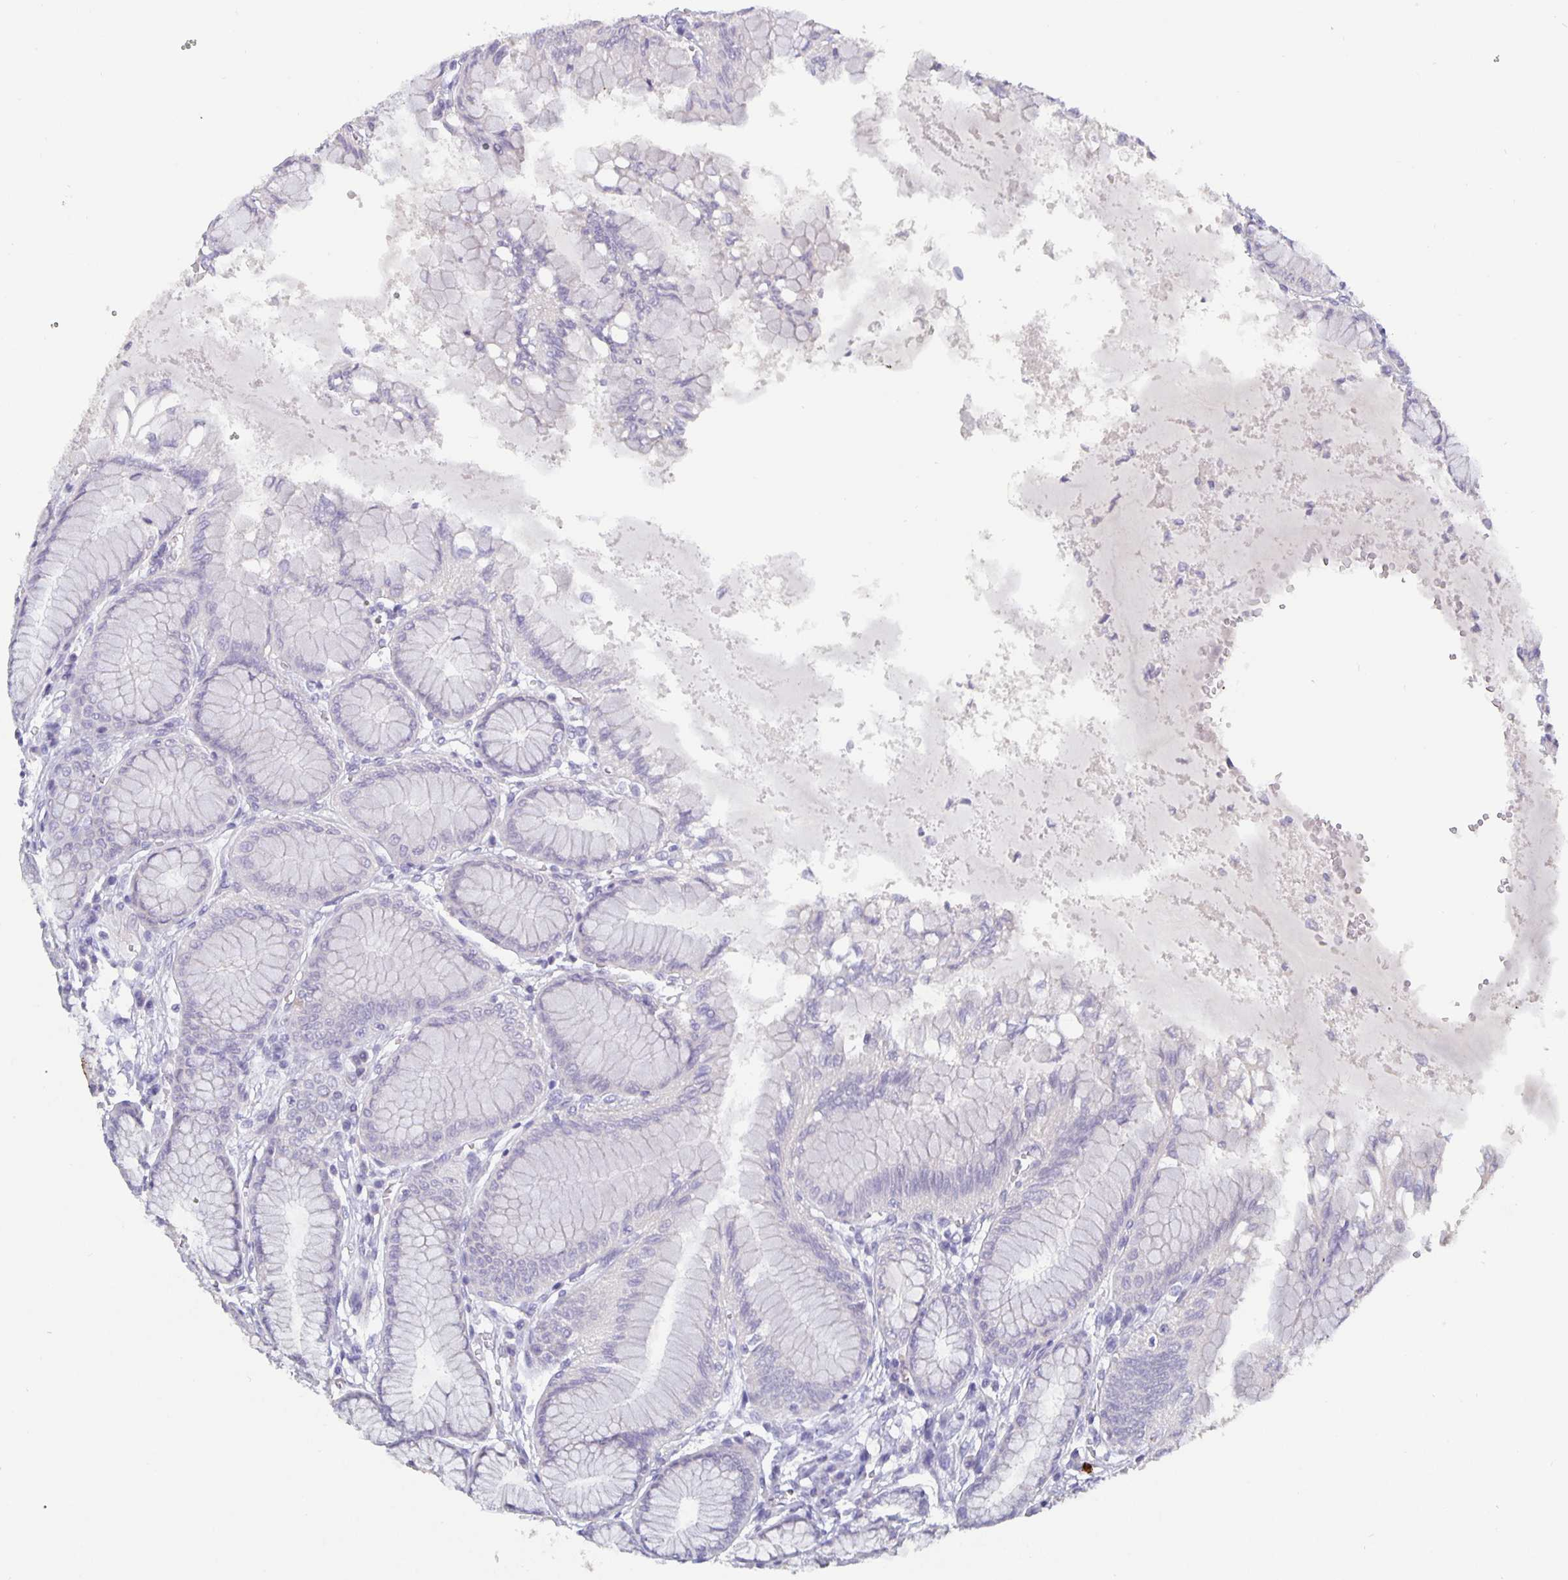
{"staining": {"intensity": "strong", "quantity": "<25%", "location": "cytoplasmic/membranous"}, "tissue": "stomach", "cell_type": "Glandular cells", "image_type": "normal", "snomed": [{"axis": "morphology", "description": "Normal tissue, NOS"}, {"axis": "topography", "description": "Stomach"}, {"axis": "topography", "description": "Stomach, lower"}], "caption": "Stomach stained for a protein demonstrates strong cytoplasmic/membranous positivity in glandular cells. Immunohistochemistry stains the protein in brown and the nuclei are stained blue.", "gene": "GDF15", "patient": {"sex": "male", "age": 76}}